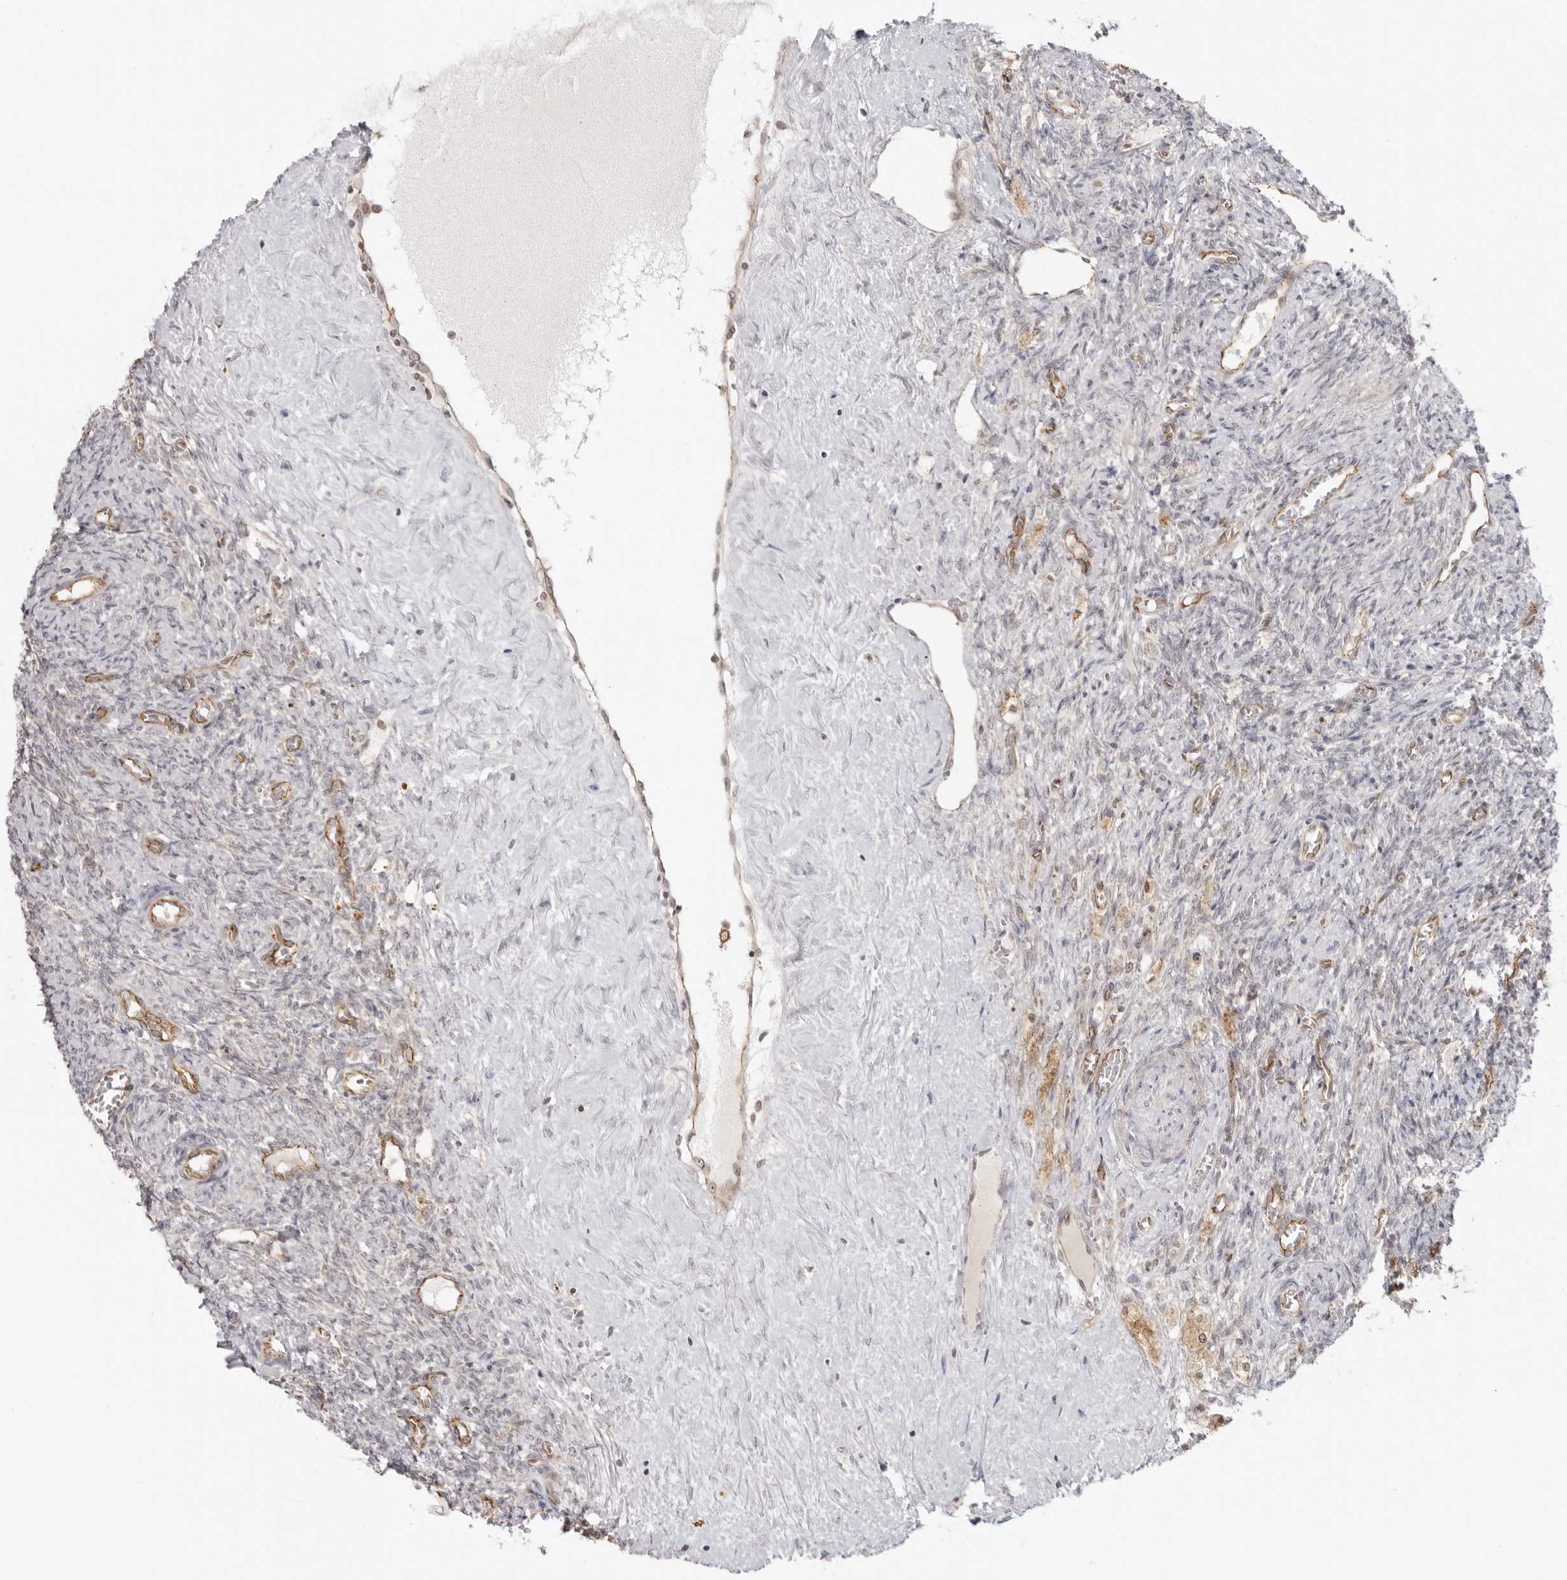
{"staining": {"intensity": "negative", "quantity": "none", "location": "none"}, "tissue": "ovary", "cell_type": "Ovarian stroma cells", "image_type": "normal", "snomed": [{"axis": "morphology", "description": "Normal tissue, NOS"}, {"axis": "topography", "description": "Ovary"}], "caption": "This is an immunohistochemistry photomicrograph of benign human ovary. There is no expression in ovarian stroma cells.", "gene": "TRAPPC3", "patient": {"sex": "female", "age": 41}}